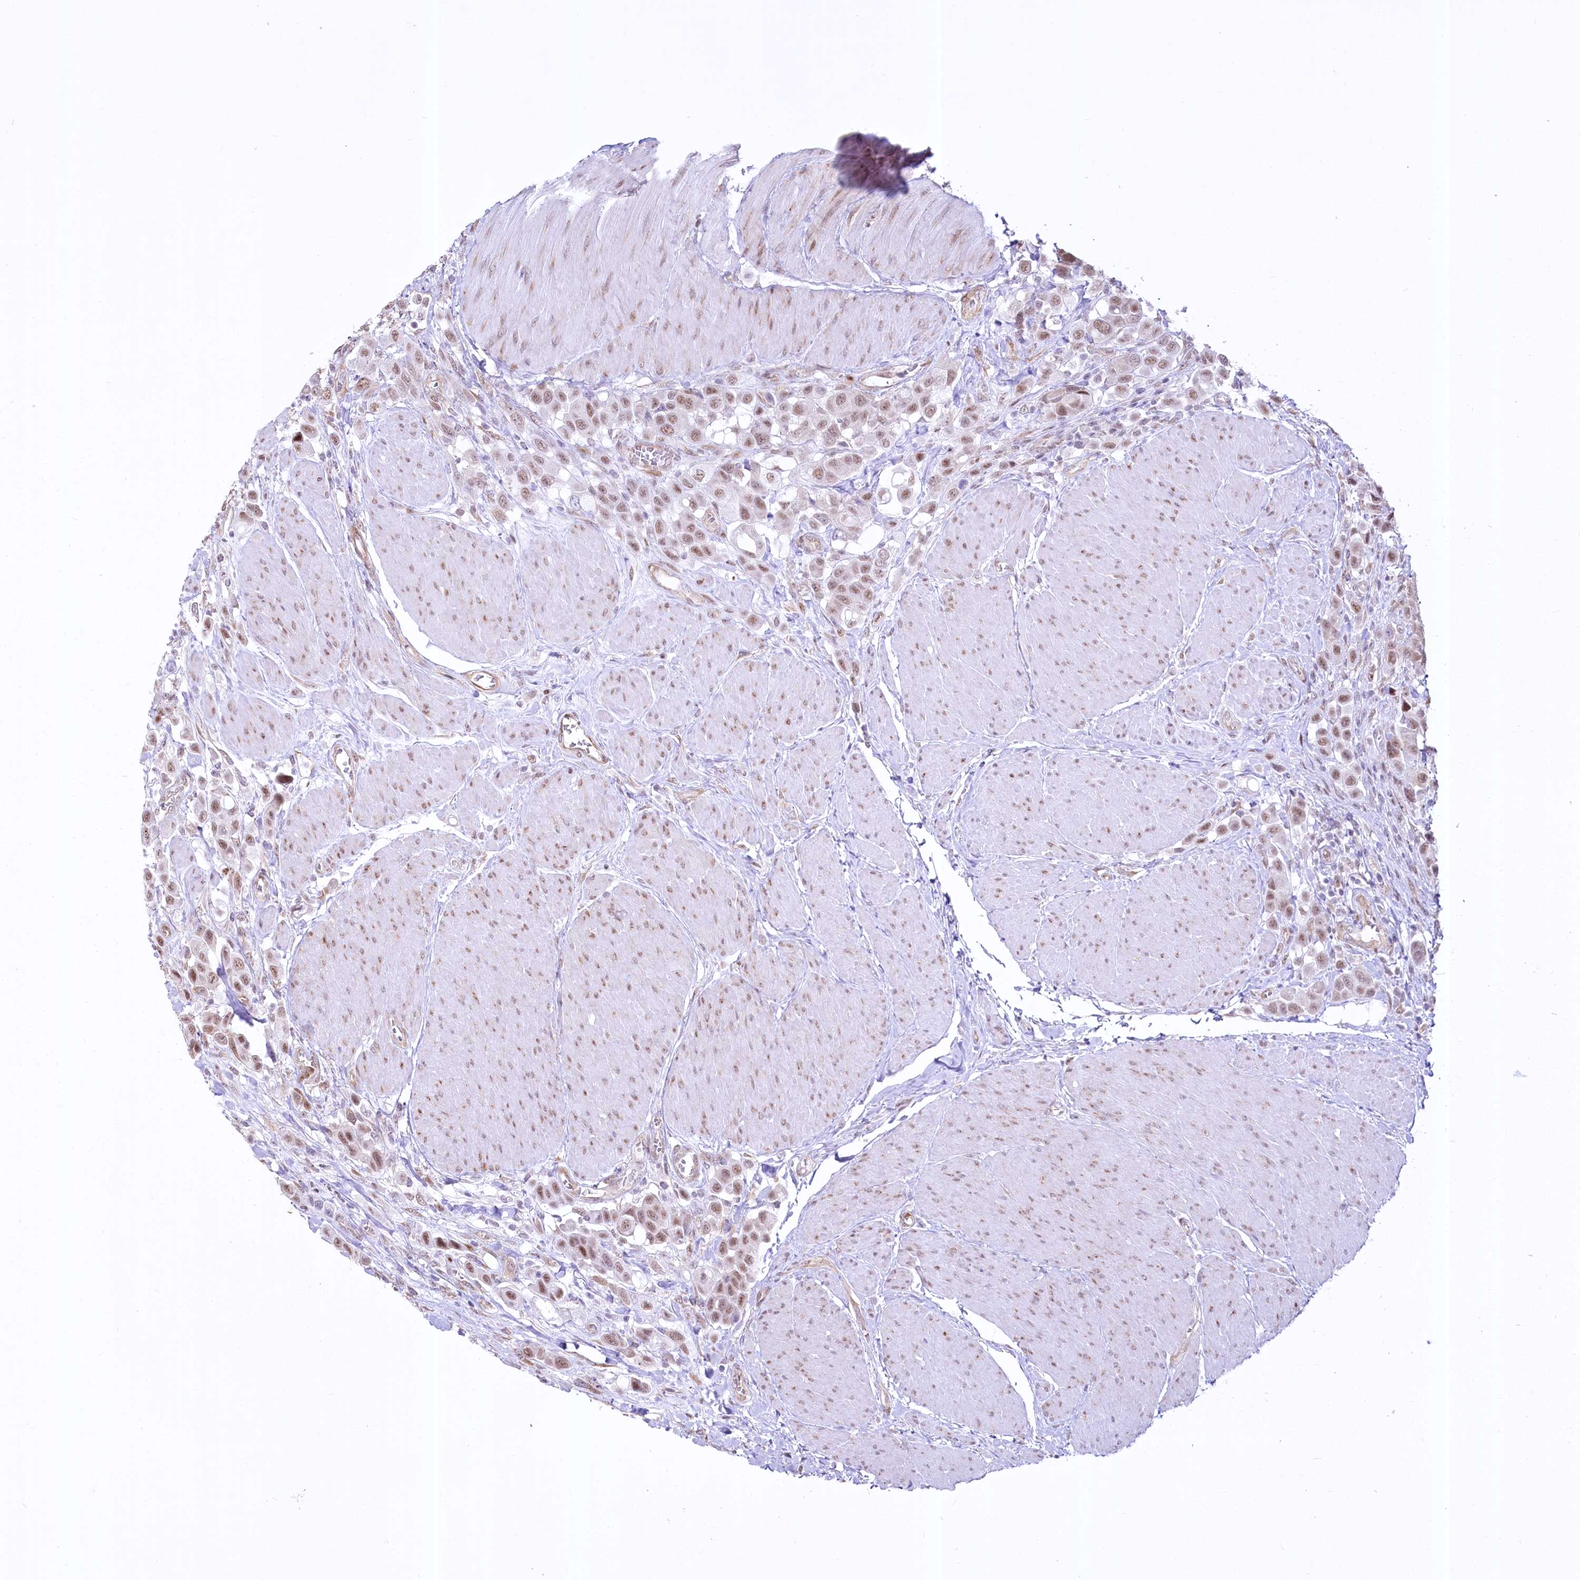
{"staining": {"intensity": "moderate", "quantity": "25%-75%", "location": "nuclear"}, "tissue": "urothelial cancer", "cell_type": "Tumor cells", "image_type": "cancer", "snomed": [{"axis": "morphology", "description": "Urothelial carcinoma, High grade"}, {"axis": "topography", "description": "Urinary bladder"}], "caption": "Tumor cells demonstrate medium levels of moderate nuclear staining in about 25%-75% of cells in human urothelial carcinoma (high-grade).", "gene": "YBX3", "patient": {"sex": "male", "age": 50}}